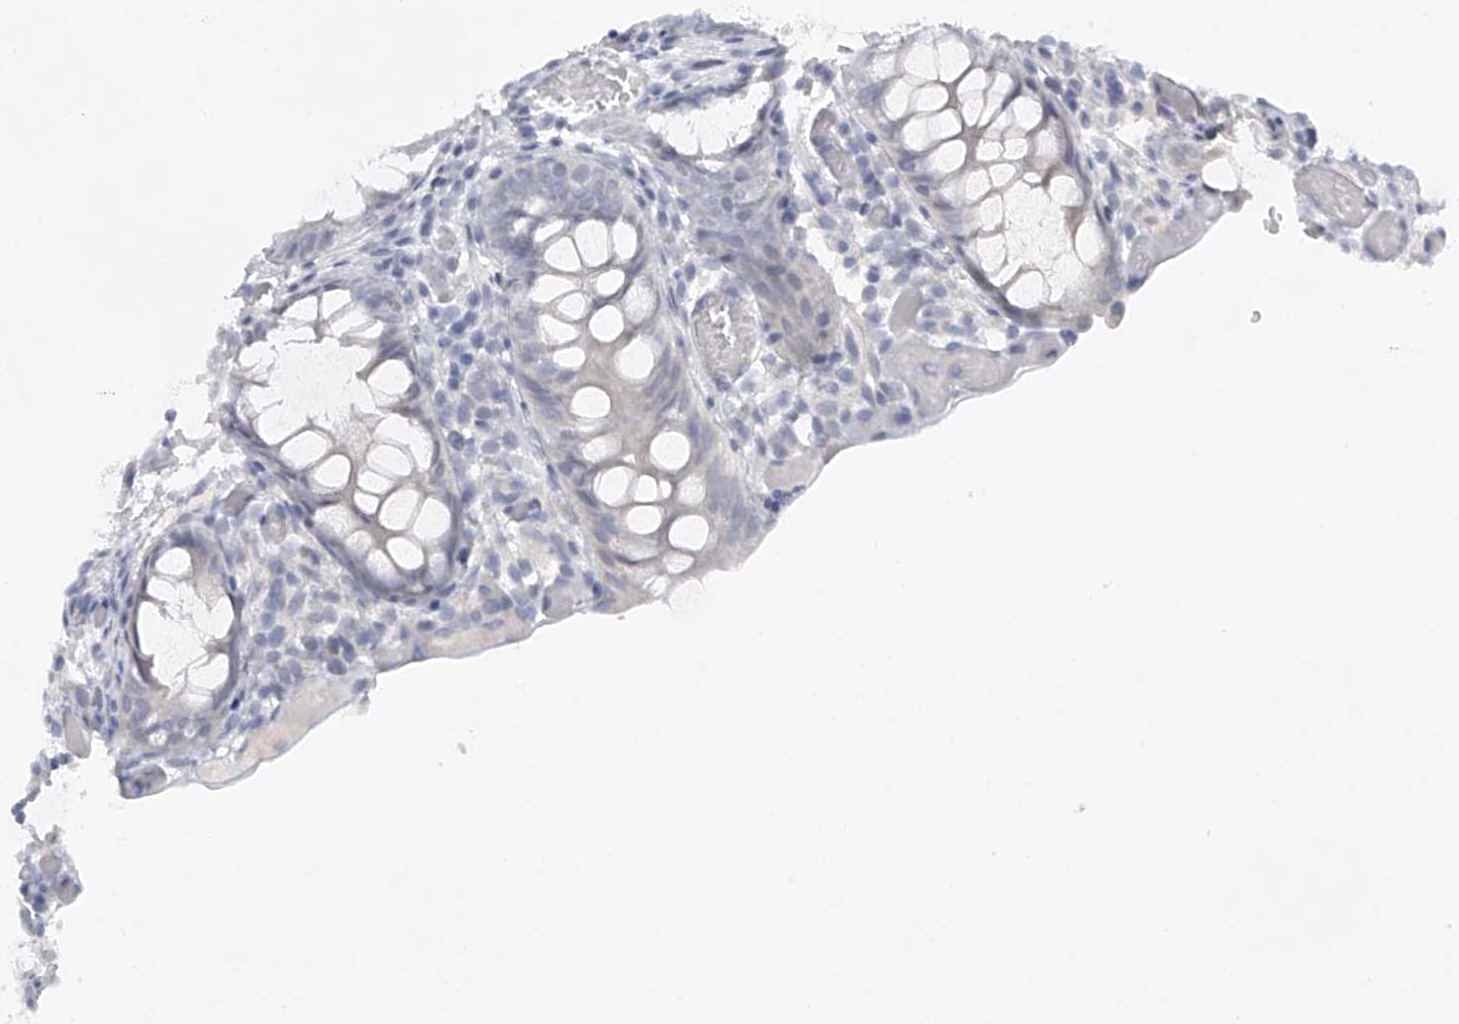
{"staining": {"intensity": "negative", "quantity": "none", "location": "none"}, "tissue": "colon", "cell_type": "Endothelial cells", "image_type": "normal", "snomed": [{"axis": "morphology", "description": "Normal tissue, NOS"}, {"axis": "topography", "description": "Colon"}], "caption": "High power microscopy image of an IHC image of benign colon, revealing no significant staining in endothelial cells. (DAB (3,3'-diaminobenzidine) IHC visualized using brightfield microscopy, high magnification).", "gene": "FAT2", "patient": {"sex": "male", "age": 14}}